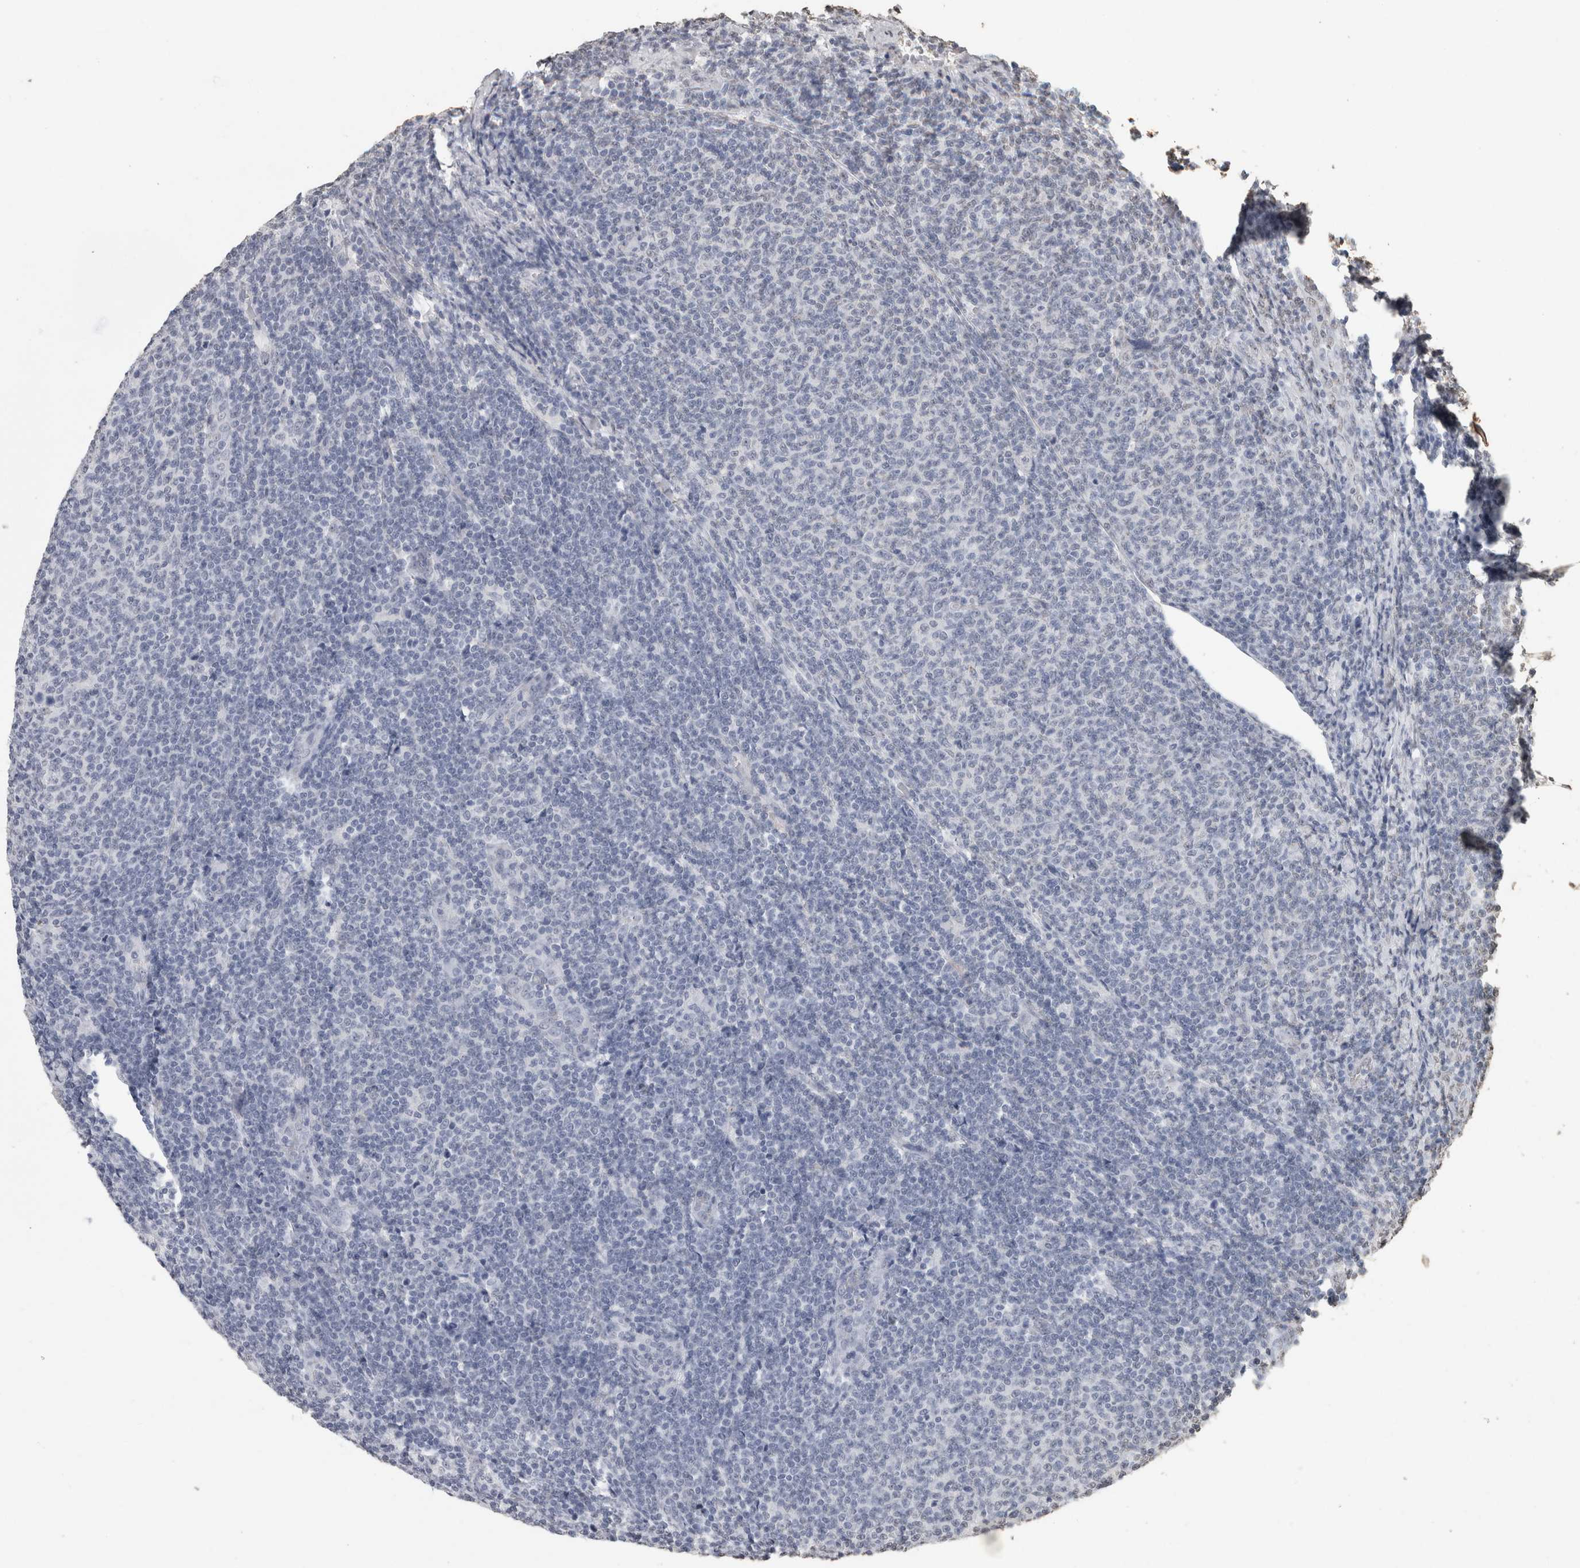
{"staining": {"intensity": "negative", "quantity": "none", "location": "none"}, "tissue": "lymphoma", "cell_type": "Tumor cells", "image_type": "cancer", "snomed": [{"axis": "morphology", "description": "Malignant lymphoma, non-Hodgkin's type, Low grade"}, {"axis": "topography", "description": "Lymph node"}], "caption": "High magnification brightfield microscopy of malignant lymphoma, non-Hodgkin's type (low-grade) stained with DAB (brown) and counterstained with hematoxylin (blue): tumor cells show no significant positivity.", "gene": "LTBP1", "patient": {"sex": "male", "age": 66}}